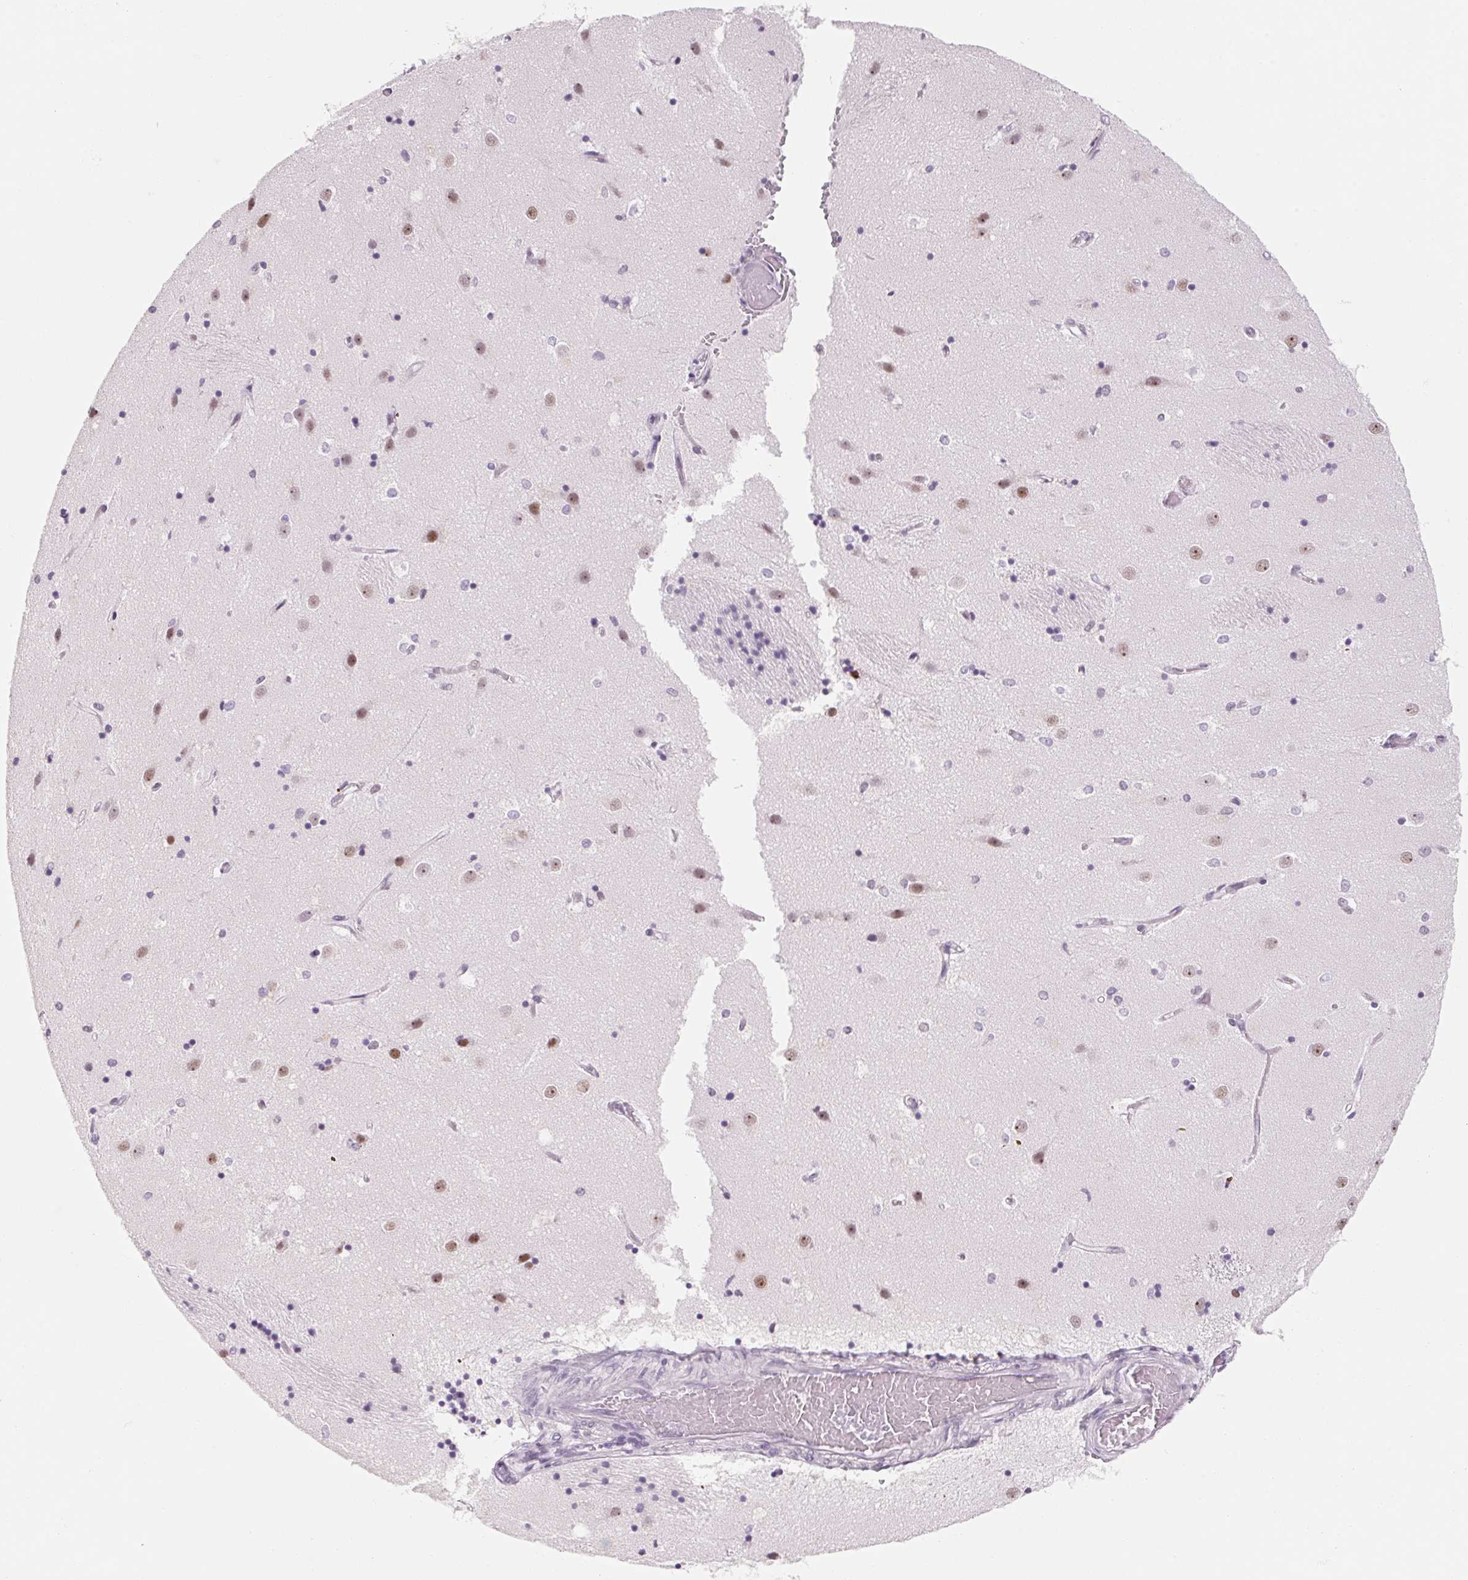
{"staining": {"intensity": "negative", "quantity": "none", "location": "none"}, "tissue": "caudate", "cell_type": "Glial cells", "image_type": "normal", "snomed": [{"axis": "morphology", "description": "Normal tissue, NOS"}, {"axis": "topography", "description": "Lateral ventricle wall"}], "caption": "Immunohistochemistry (IHC) photomicrograph of unremarkable human caudate stained for a protein (brown), which displays no positivity in glial cells. Brightfield microscopy of IHC stained with DAB (brown) and hematoxylin (blue), captured at high magnification.", "gene": "ZIC4", "patient": {"sex": "male", "age": 54}}